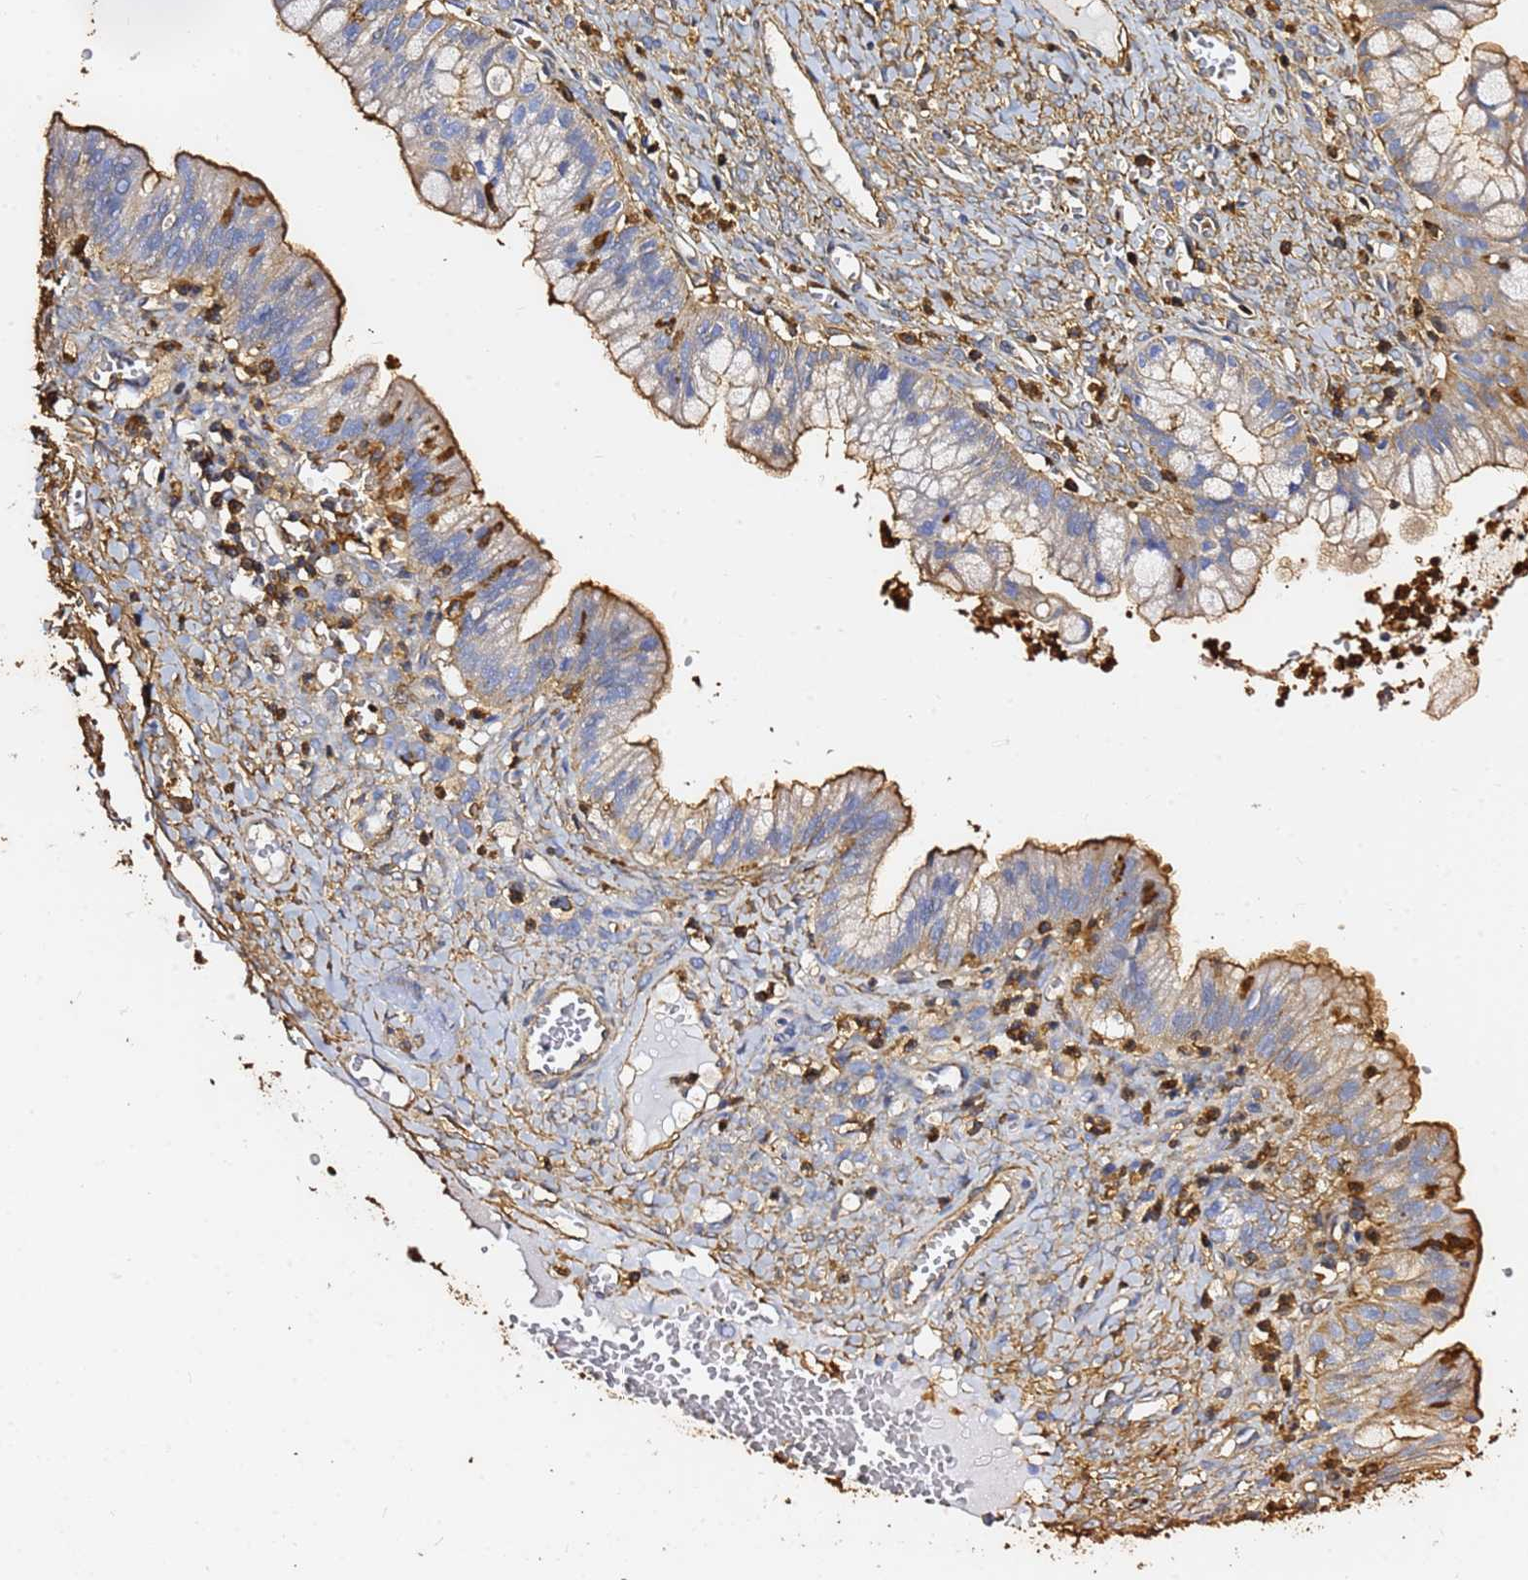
{"staining": {"intensity": "moderate", "quantity": "25%-75%", "location": "cytoplasmic/membranous"}, "tissue": "ovarian cancer", "cell_type": "Tumor cells", "image_type": "cancer", "snomed": [{"axis": "morphology", "description": "Cystadenocarcinoma, mucinous, NOS"}, {"axis": "topography", "description": "Ovary"}], "caption": "IHC of ovarian mucinous cystadenocarcinoma reveals medium levels of moderate cytoplasmic/membranous positivity in approximately 25%-75% of tumor cells. (IHC, brightfield microscopy, high magnification).", "gene": "ACTB", "patient": {"sex": "female", "age": 70}}